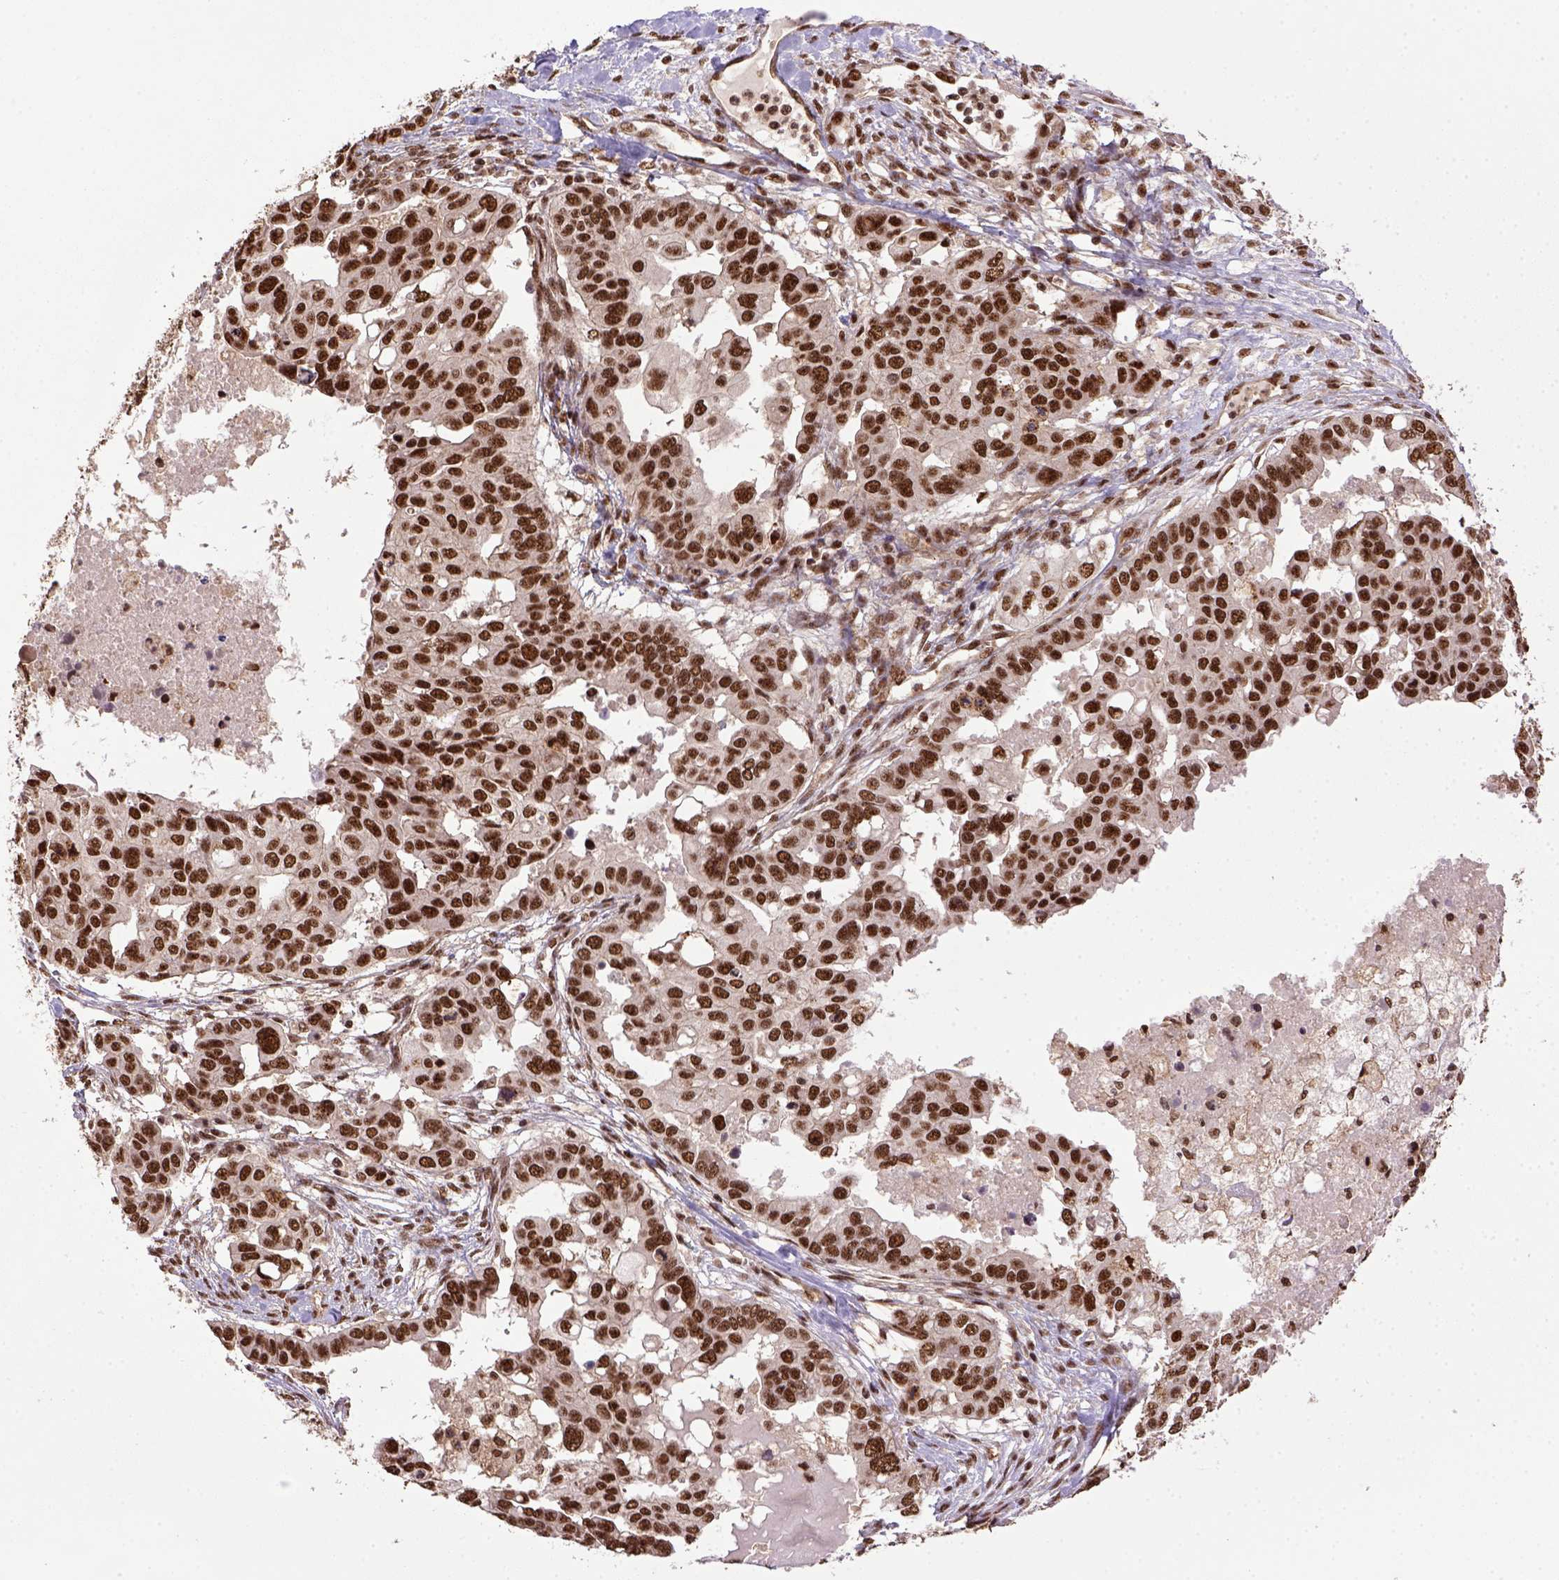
{"staining": {"intensity": "strong", "quantity": ">75%", "location": "nuclear"}, "tissue": "ovarian cancer", "cell_type": "Tumor cells", "image_type": "cancer", "snomed": [{"axis": "morphology", "description": "Carcinoma, endometroid"}, {"axis": "topography", "description": "Ovary"}], "caption": "Brown immunohistochemical staining in ovarian cancer shows strong nuclear positivity in about >75% of tumor cells.", "gene": "PPIG", "patient": {"sex": "female", "age": 78}}